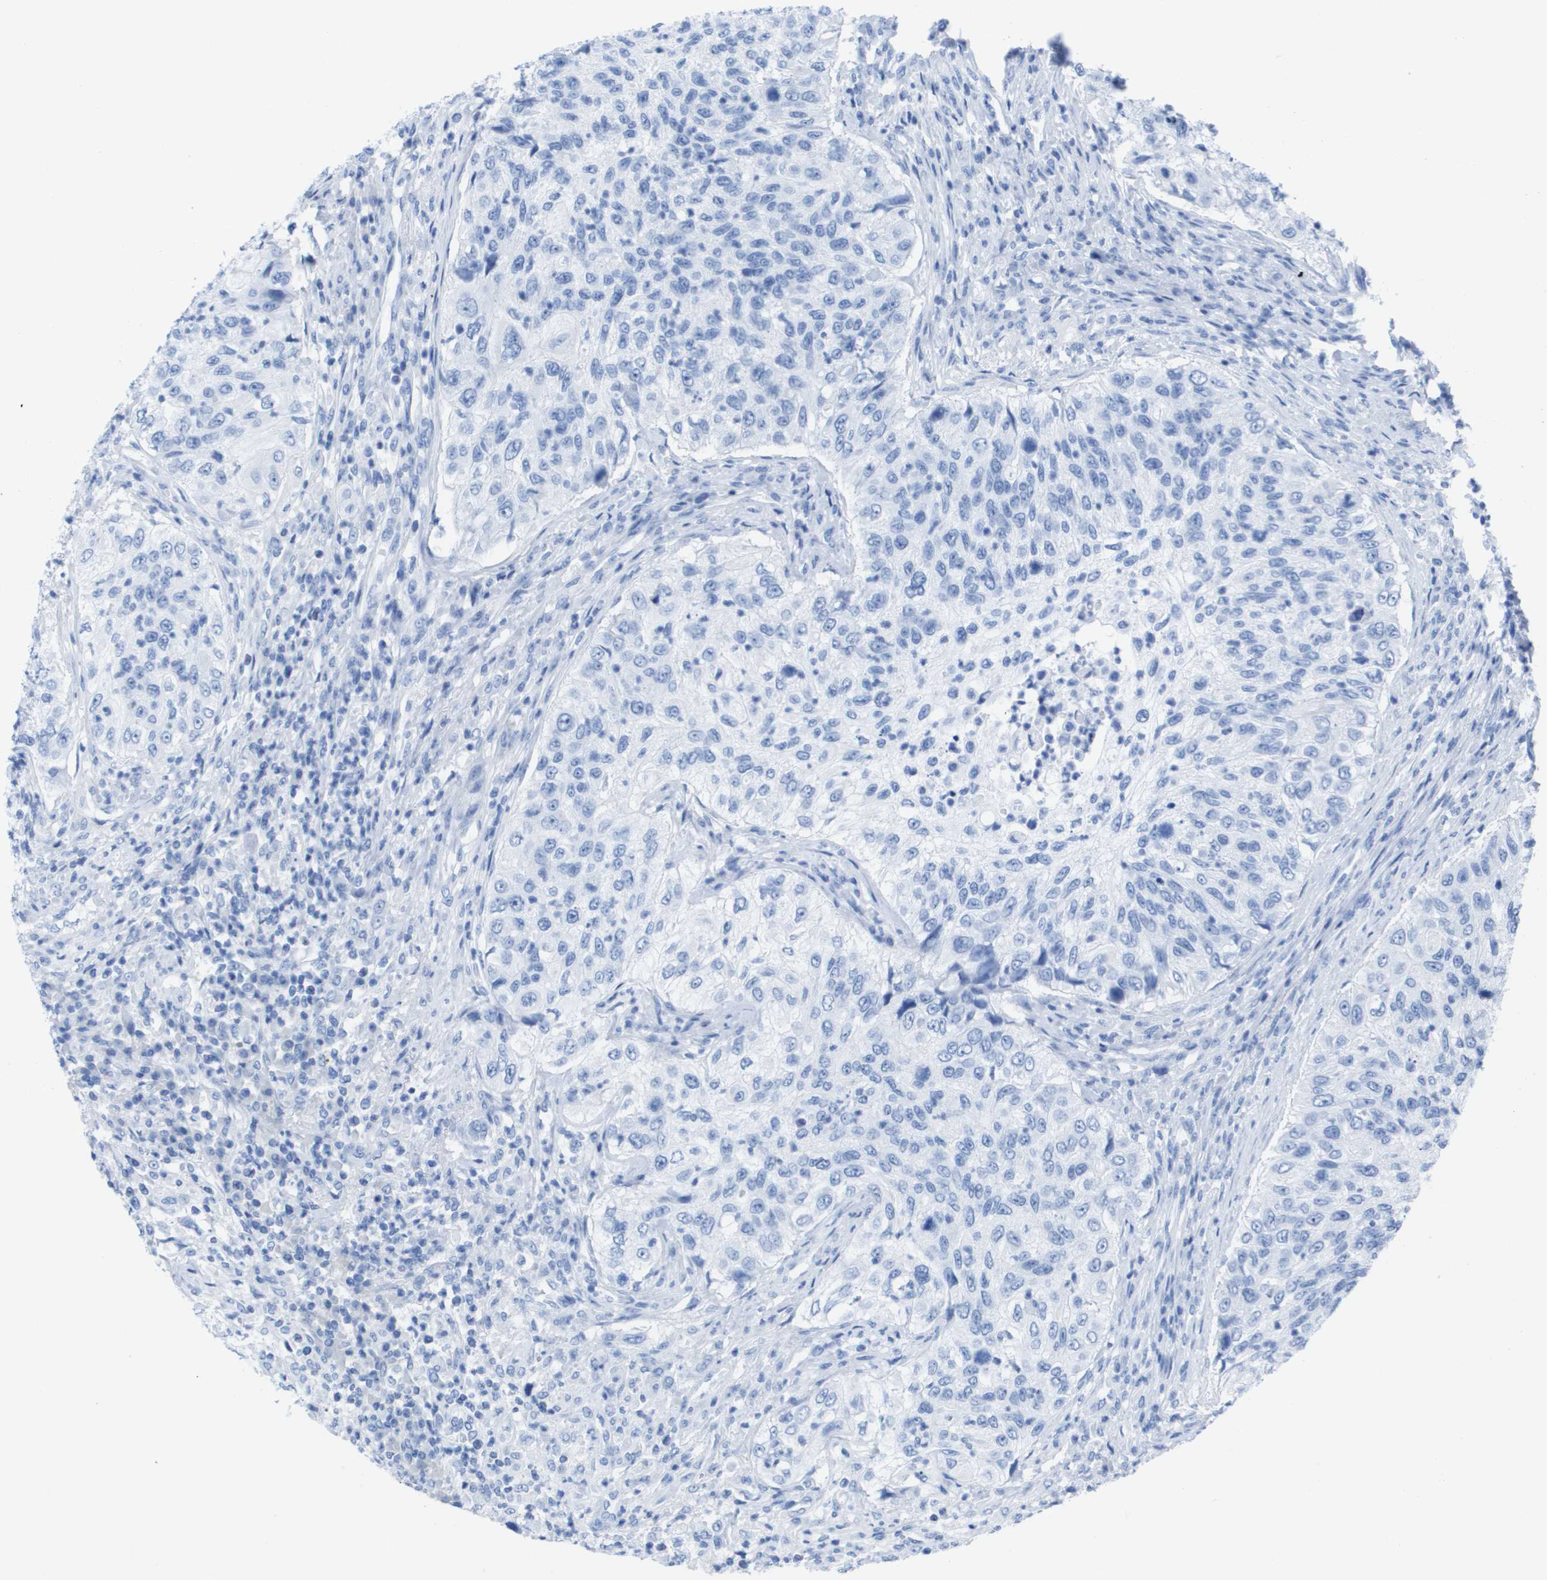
{"staining": {"intensity": "negative", "quantity": "none", "location": "none"}, "tissue": "urothelial cancer", "cell_type": "Tumor cells", "image_type": "cancer", "snomed": [{"axis": "morphology", "description": "Urothelial carcinoma, High grade"}, {"axis": "topography", "description": "Urinary bladder"}], "caption": "Tumor cells are negative for protein expression in human high-grade urothelial carcinoma. The staining was performed using DAB (3,3'-diaminobenzidine) to visualize the protein expression in brown, while the nuclei were stained in blue with hematoxylin (Magnification: 20x).", "gene": "KCNA3", "patient": {"sex": "female", "age": 60}}